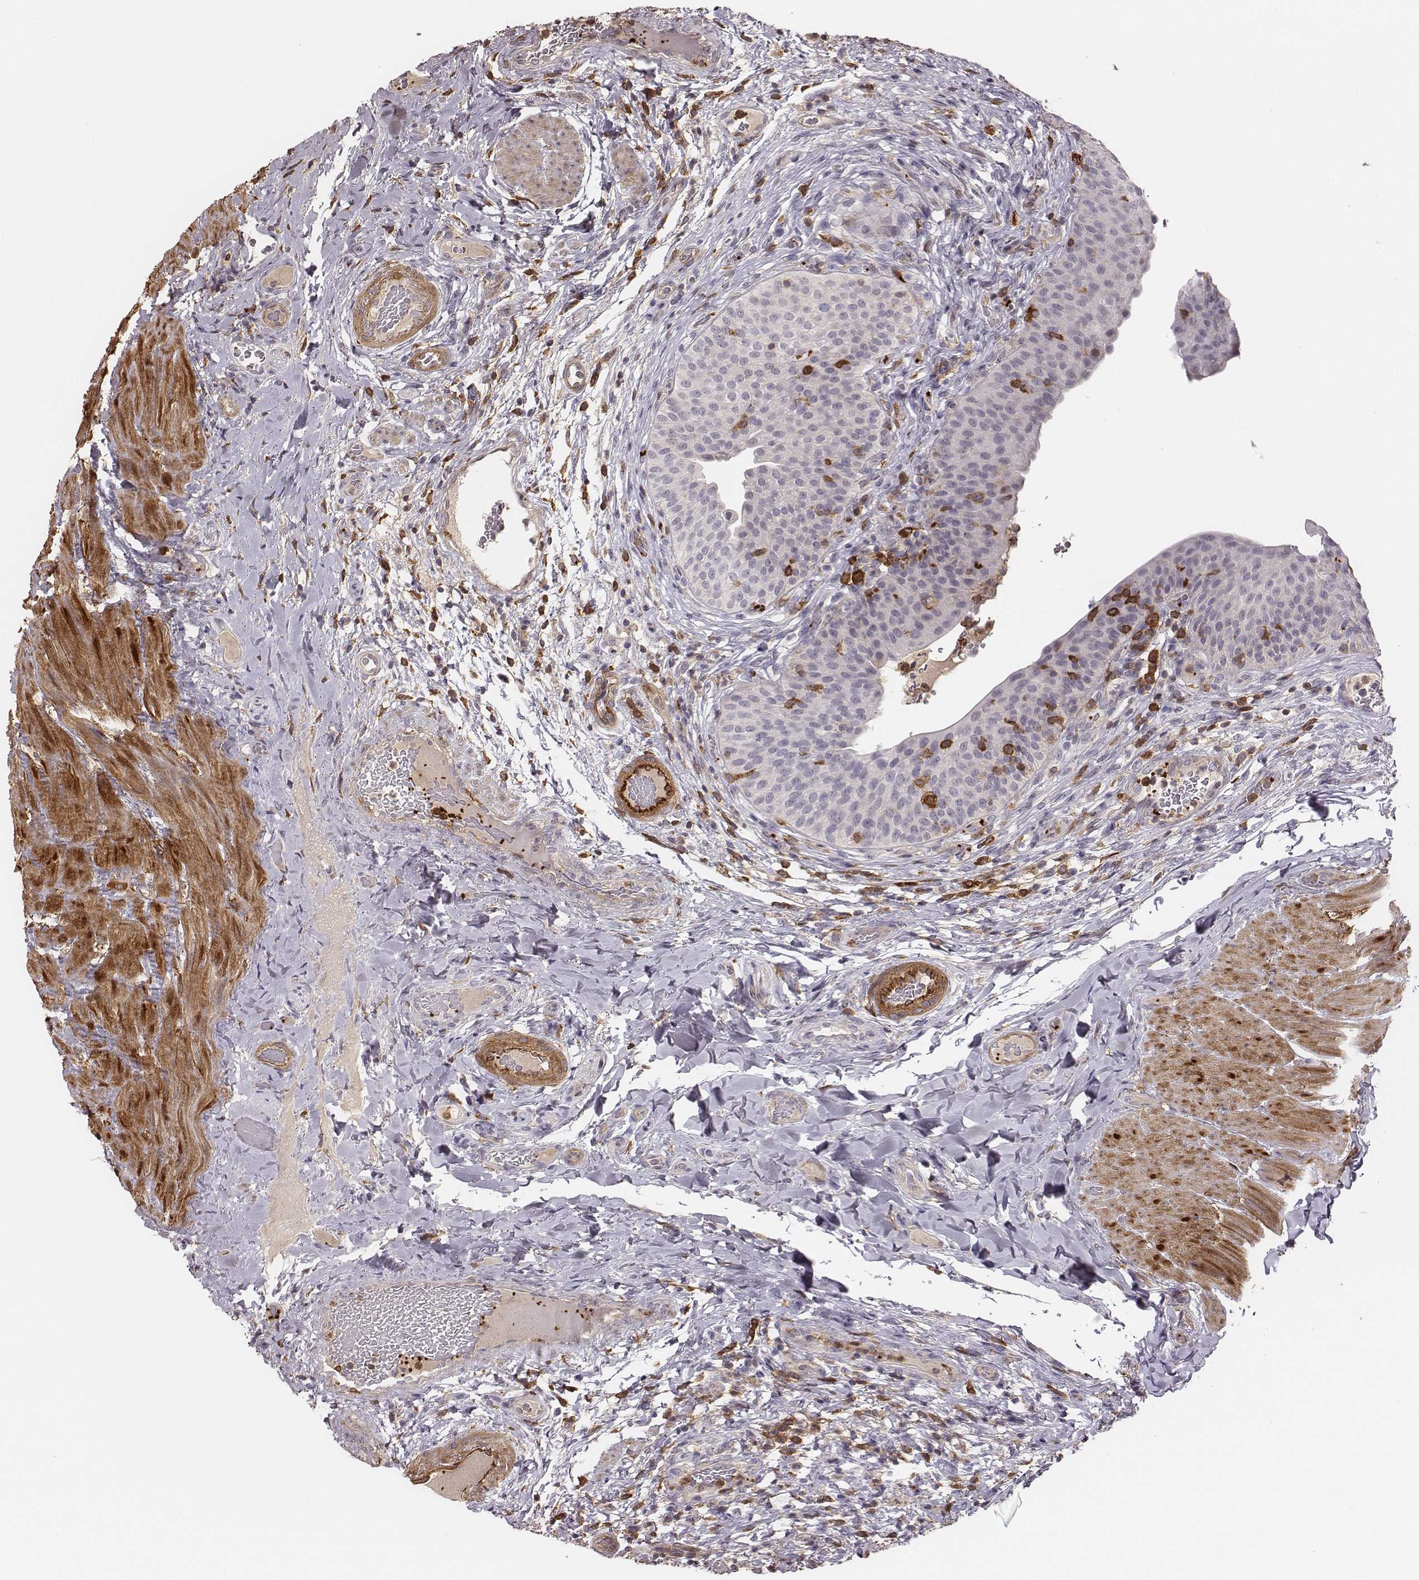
{"staining": {"intensity": "negative", "quantity": "none", "location": "none"}, "tissue": "urinary bladder", "cell_type": "Urothelial cells", "image_type": "normal", "snomed": [{"axis": "morphology", "description": "Normal tissue, NOS"}, {"axis": "topography", "description": "Urinary bladder"}], "caption": "High power microscopy photomicrograph of an IHC histopathology image of benign urinary bladder, revealing no significant staining in urothelial cells.", "gene": "ZYX", "patient": {"sex": "male", "age": 66}}